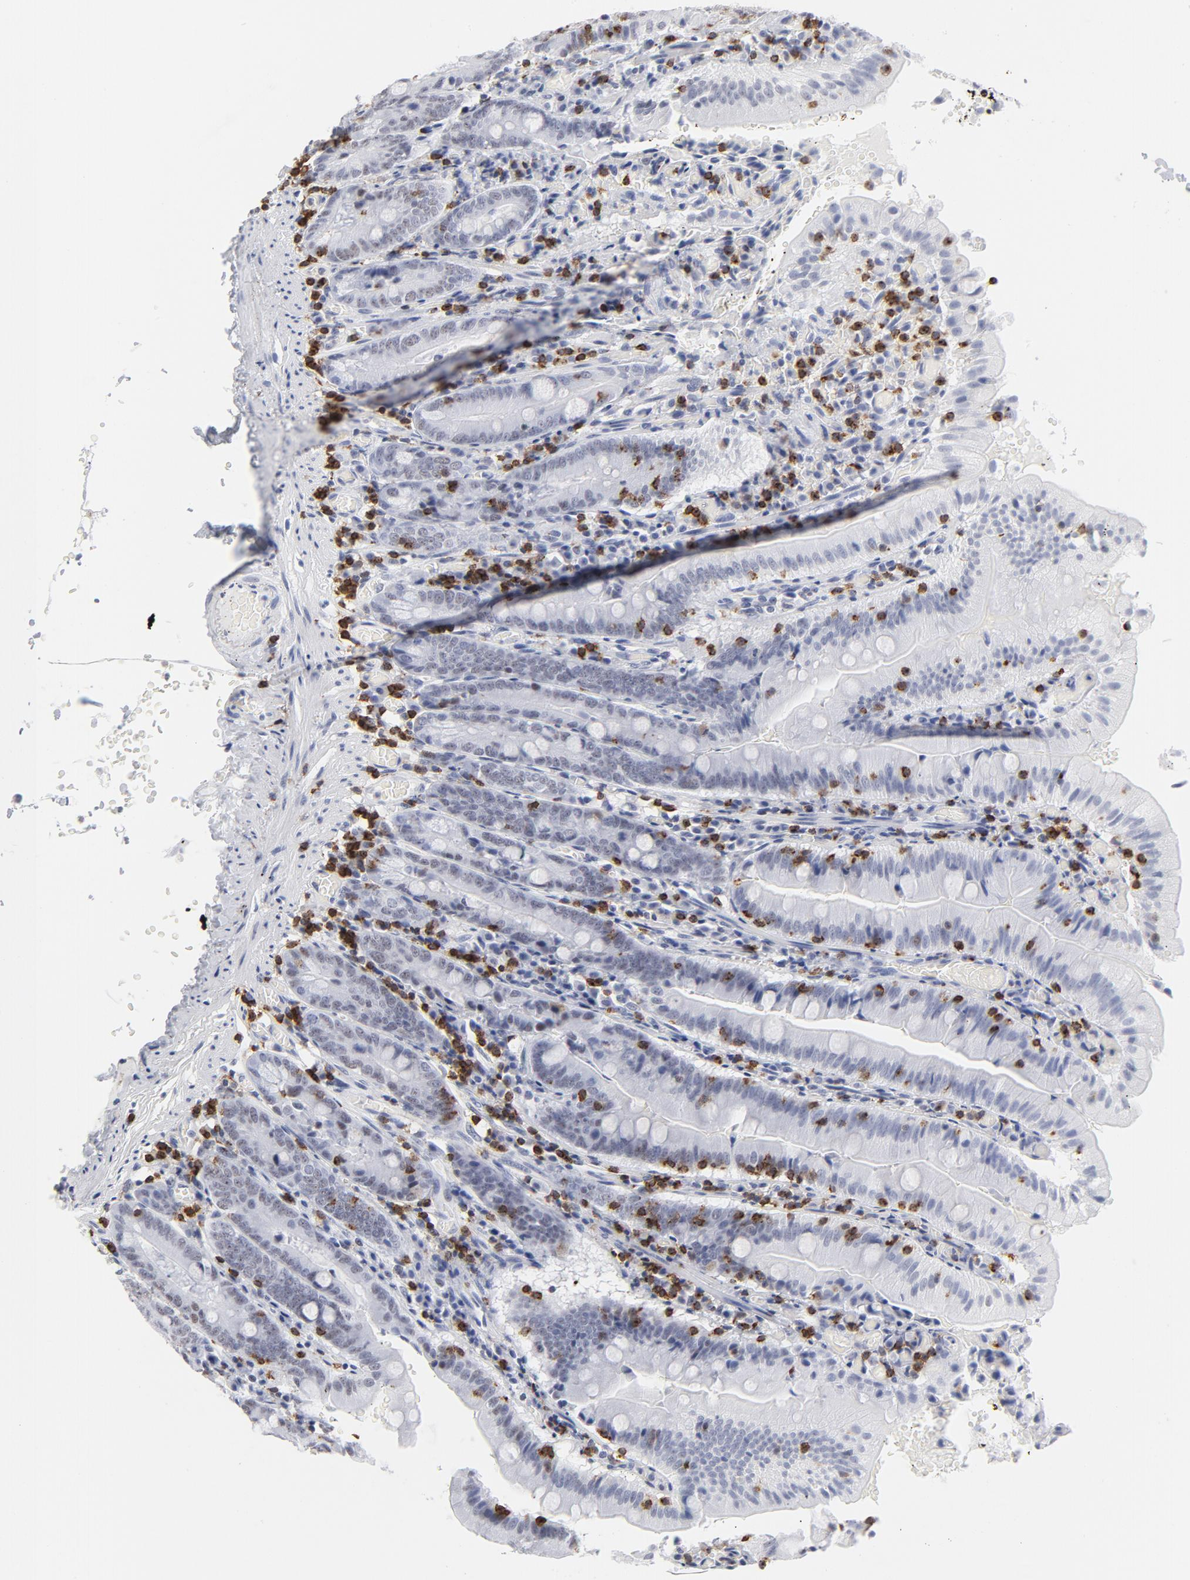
{"staining": {"intensity": "negative", "quantity": "none", "location": "none"}, "tissue": "small intestine", "cell_type": "Glandular cells", "image_type": "normal", "snomed": [{"axis": "morphology", "description": "Normal tissue, NOS"}, {"axis": "topography", "description": "Small intestine"}], "caption": "Glandular cells show no significant expression in benign small intestine. (Stains: DAB (3,3'-diaminobenzidine) immunohistochemistry with hematoxylin counter stain, Microscopy: brightfield microscopy at high magnification).", "gene": "CD2", "patient": {"sex": "male", "age": 71}}